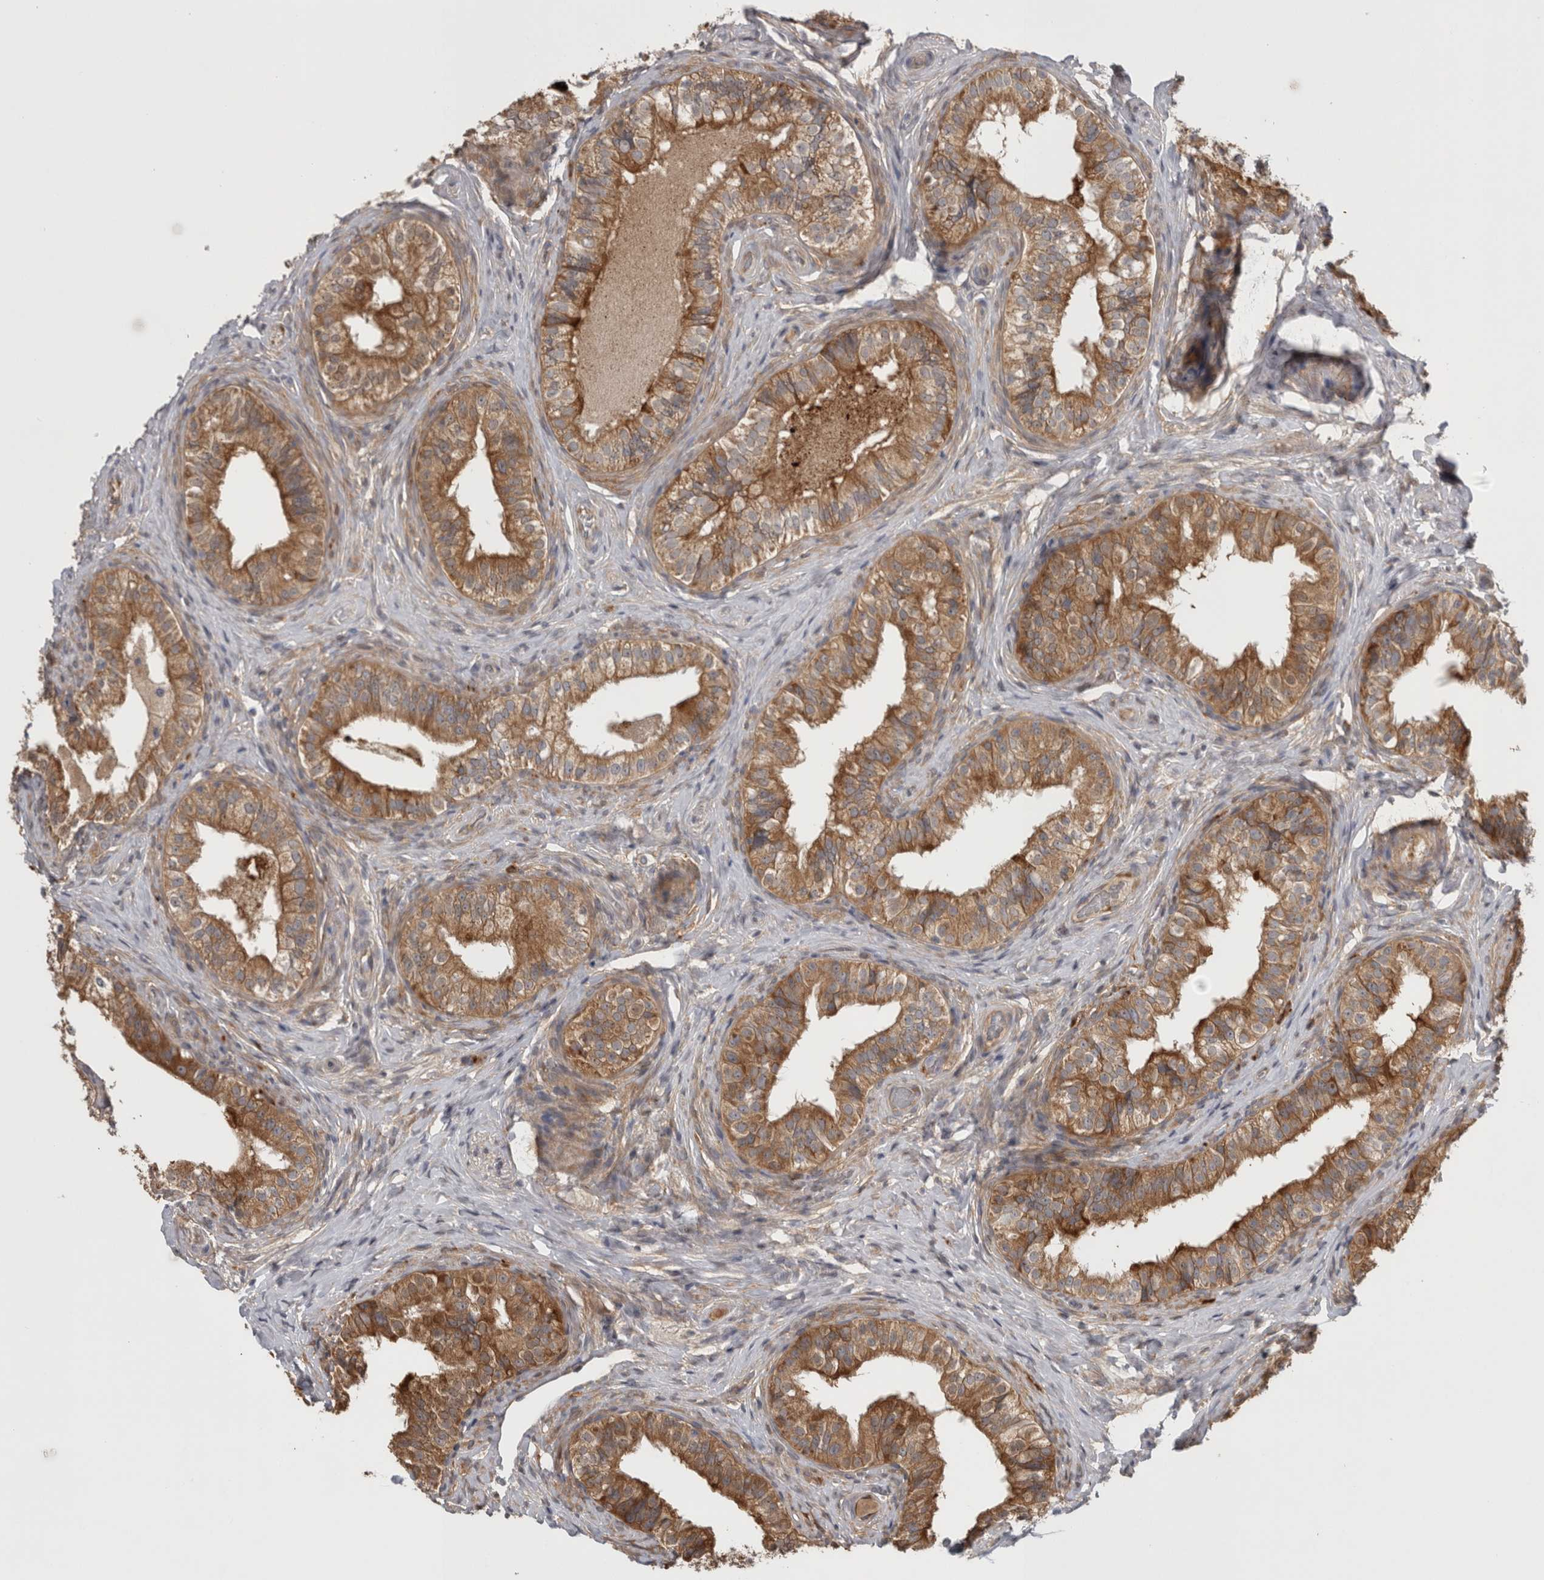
{"staining": {"intensity": "moderate", "quantity": ">75%", "location": "cytoplasmic/membranous"}, "tissue": "epididymis", "cell_type": "Glandular cells", "image_type": "normal", "snomed": [{"axis": "morphology", "description": "Normal tissue, NOS"}, {"axis": "topography", "description": "Epididymis"}], "caption": "A brown stain labels moderate cytoplasmic/membranous staining of a protein in glandular cells of unremarkable epididymis.", "gene": "TRMT61B", "patient": {"sex": "male", "age": 49}}